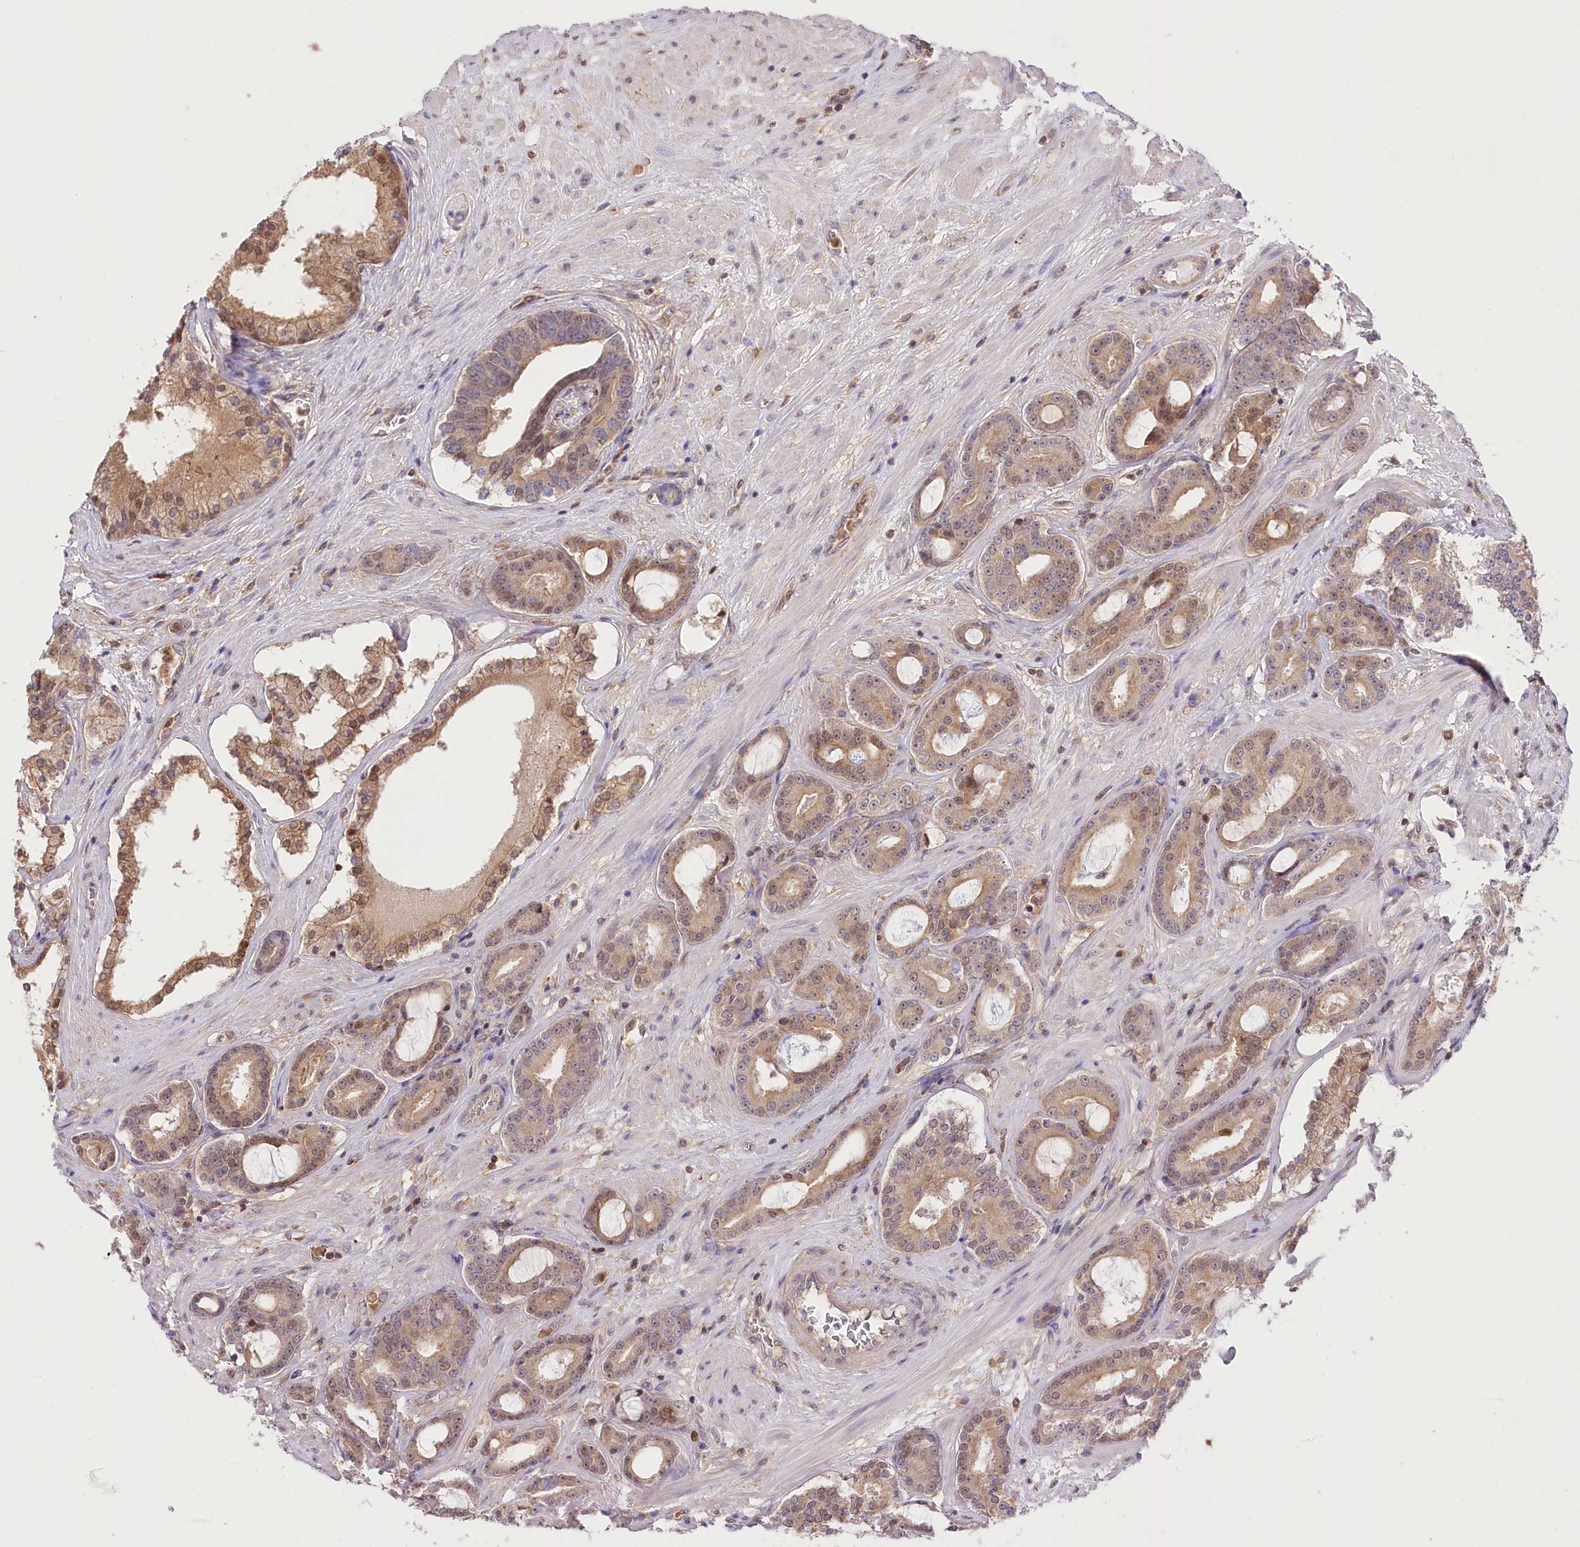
{"staining": {"intensity": "moderate", "quantity": ">75%", "location": "cytoplasmic/membranous,nuclear"}, "tissue": "prostate cancer", "cell_type": "Tumor cells", "image_type": "cancer", "snomed": [{"axis": "morphology", "description": "Adenocarcinoma, High grade"}, {"axis": "topography", "description": "Prostate"}], "caption": "Immunohistochemical staining of human prostate adenocarcinoma (high-grade) reveals medium levels of moderate cytoplasmic/membranous and nuclear positivity in about >75% of tumor cells. (brown staining indicates protein expression, while blue staining denotes nuclei).", "gene": "UGP2", "patient": {"sex": "male", "age": 58}}